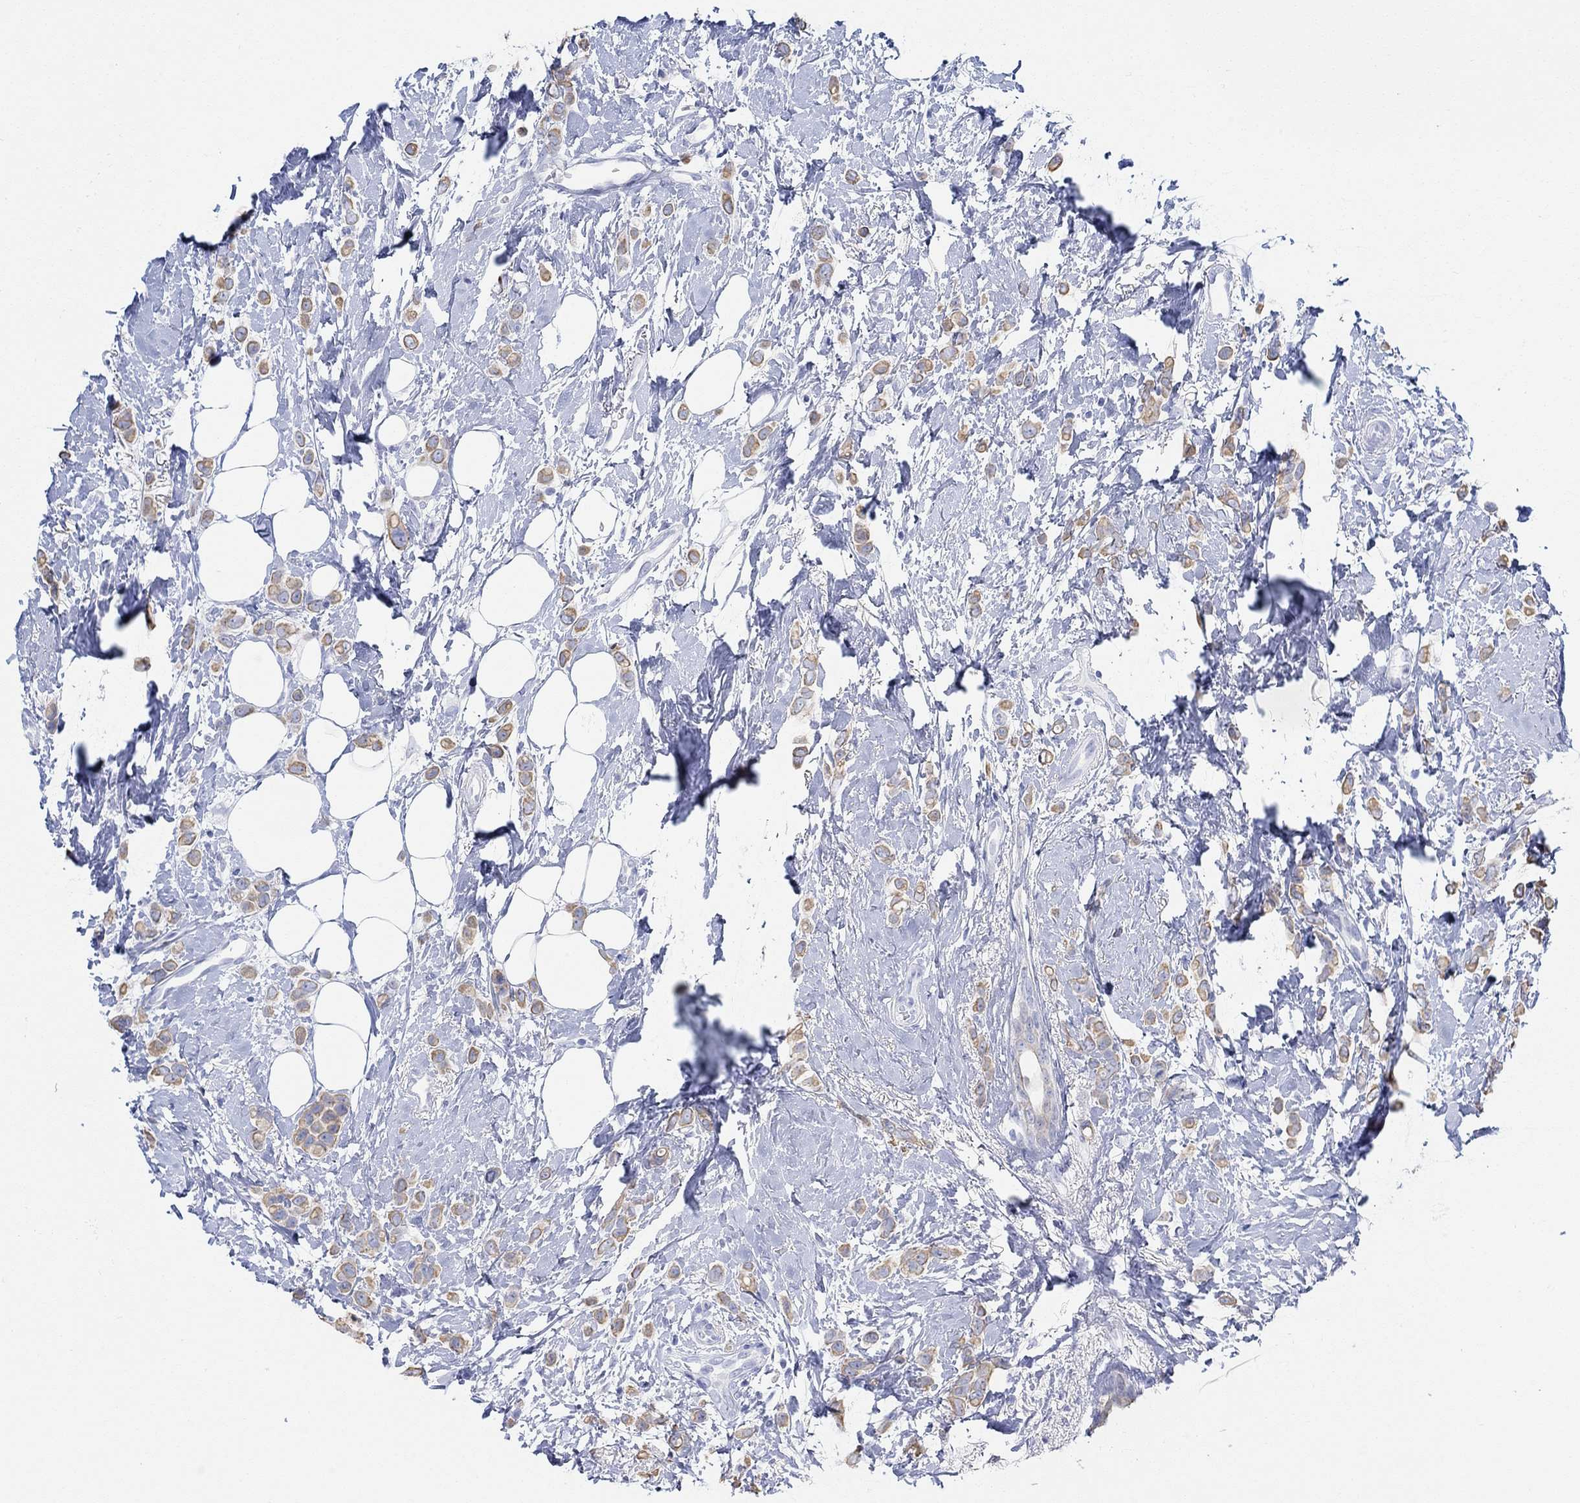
{"staining": {"intensity": "moderate", "quantity": ">75%", "location": "cytoplasmic/membranous"}, "tissue": "breast cancer", "cell_type": "Tumor cells", "image_type": "cancer", "snomed": [{"axis": "morphology", "description": "Lobular carcinoma"}, {"axis": "topography", "description": "Breast"}], "caption": "Breast cancer stained with DAB immunohistochemistry exhibits medium levels of moderate cytoplasmic/membranous expression in approximately >75% of tumor cells.", "gene": "AK8", "patient": {"sex": "female", "age": 66}}